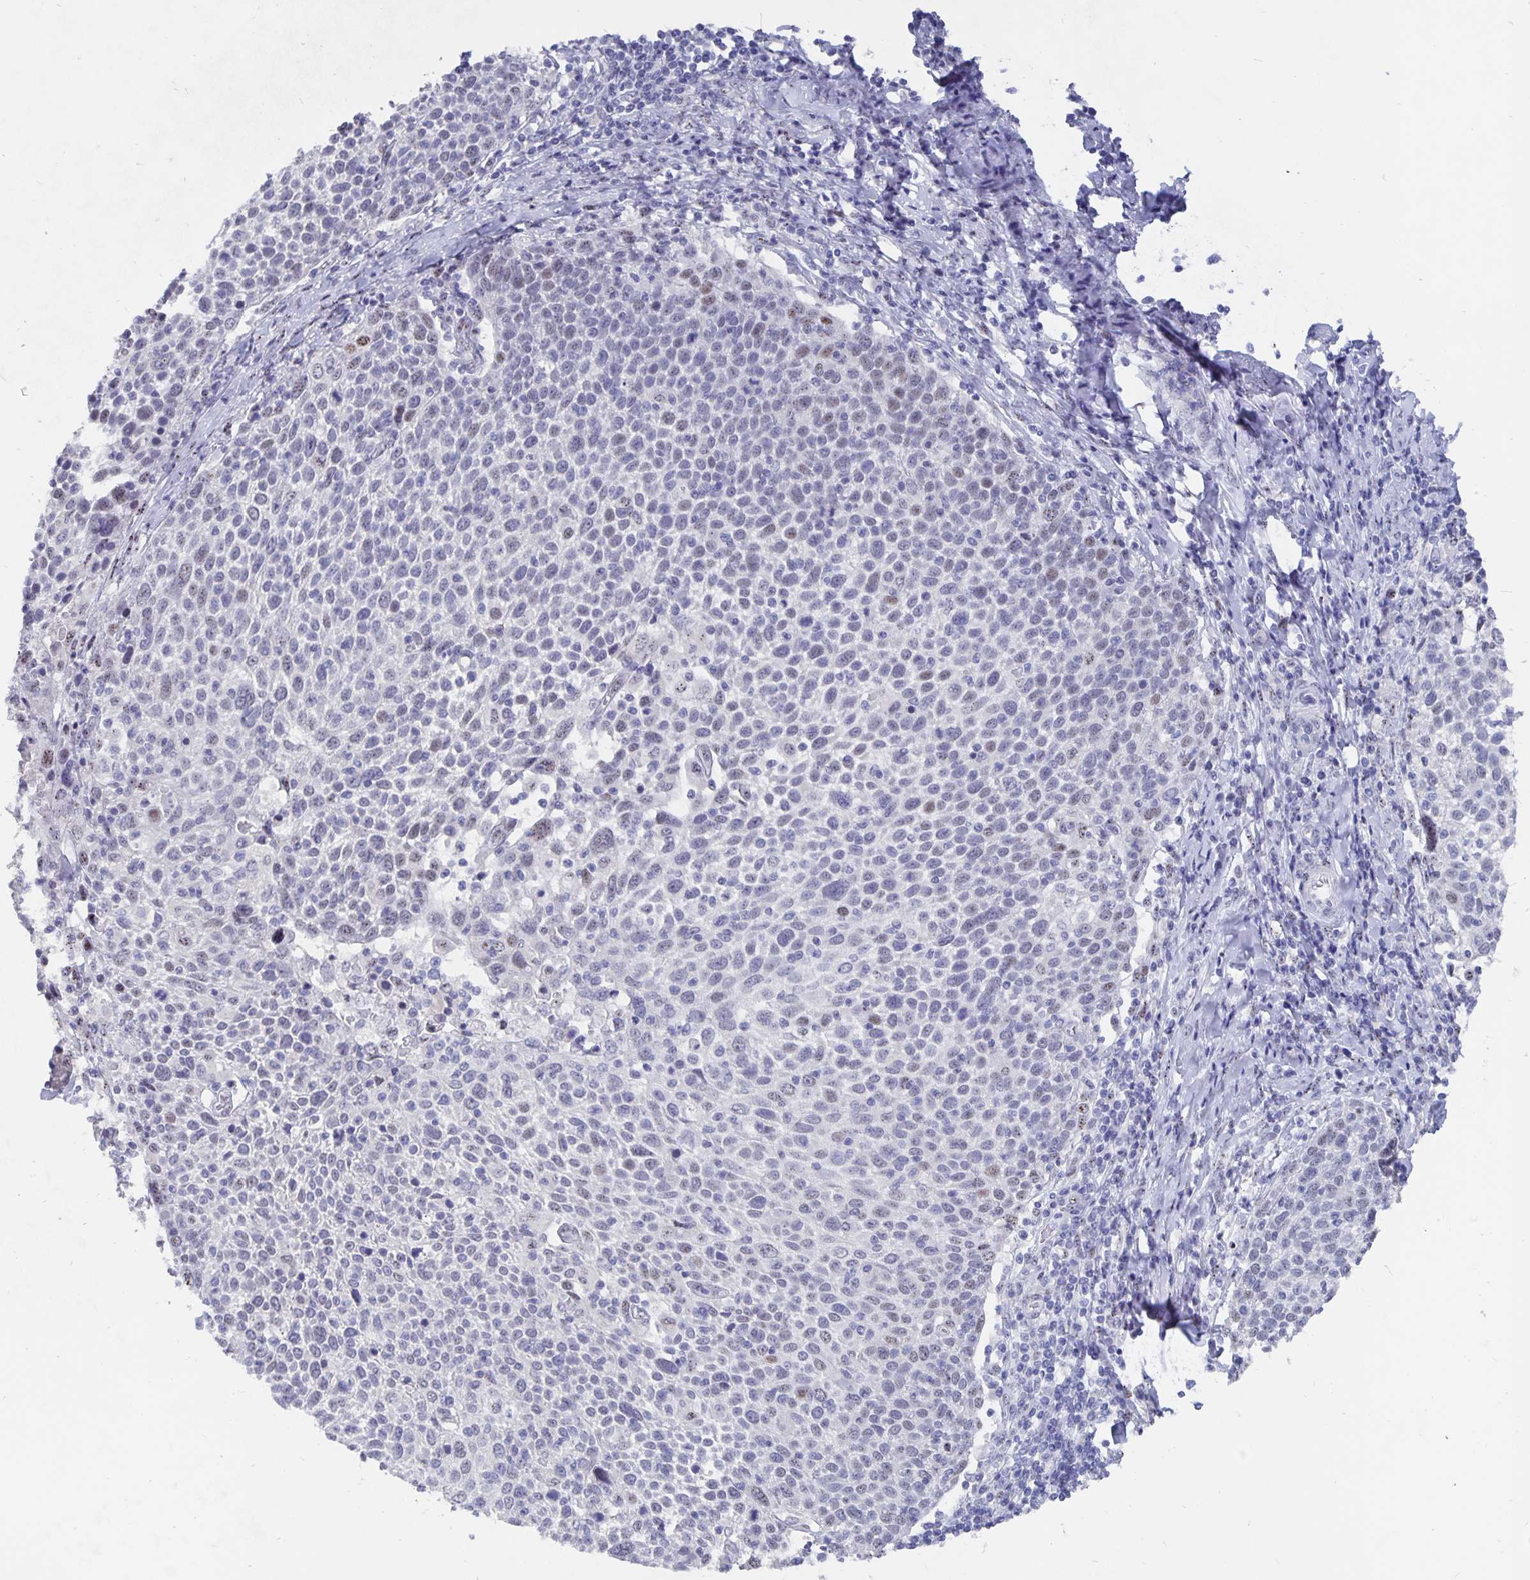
{"staining": {"intensity": "weak", "quantity": "25%-75%", "location": "nuclear"}, "tissue": "cervical cancer", "cell_type": "Tumor cells", "image_type": "cancer", "snomed": [{"axis": "morphology", "description": "Squamous cell carcinoma, NOS"}, {"axis": "topography", "description": "Cervix"}], "caption": "Tumor cells reveal low levels of weak nuclear expression in approximately 25%-75% of cells in human cervical squamous cell carcinoma.", "gene": "SMOC1", "patient": {"sex": "female", "age": 61}}